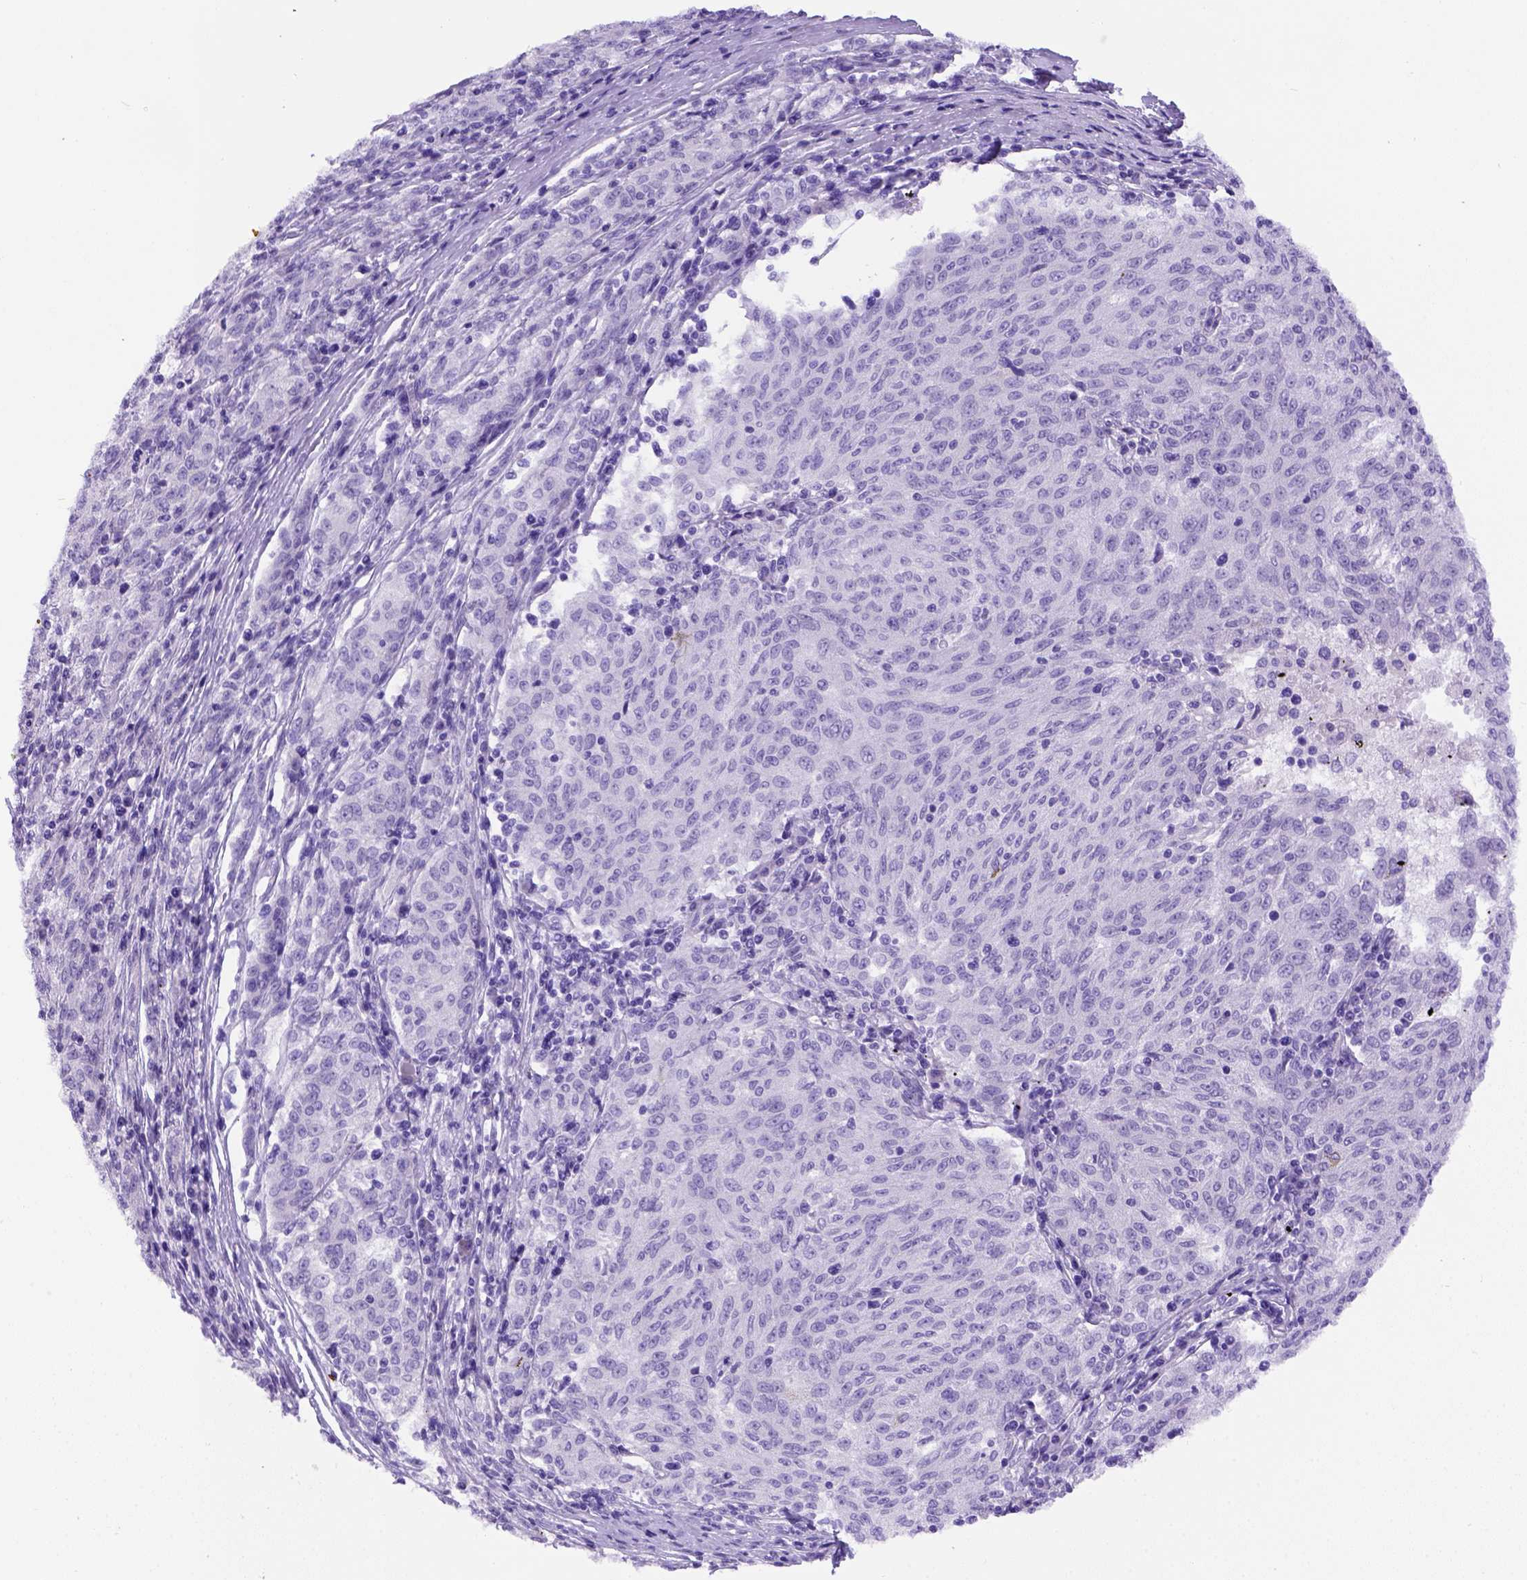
{"staining": {"intensity": "negative", "quantity": "none", "location": "none"}, "tissue": "melanoma", "cell_type": "Tumor cells", "image_type": "cancer", "snomed": [{"axis": "morphology", "description": "Malignant melanoma, NOS"}, {"axis": "topography", "description": "Skin"}], "caption": "Image shows no significant protein positivity in tumor cells of malignant melanoma. (Immunohistochemistry, brightfield microscopy, high magnification).", "gene": "FOXI1", "patient": {"sex": "female", "age": 72}}